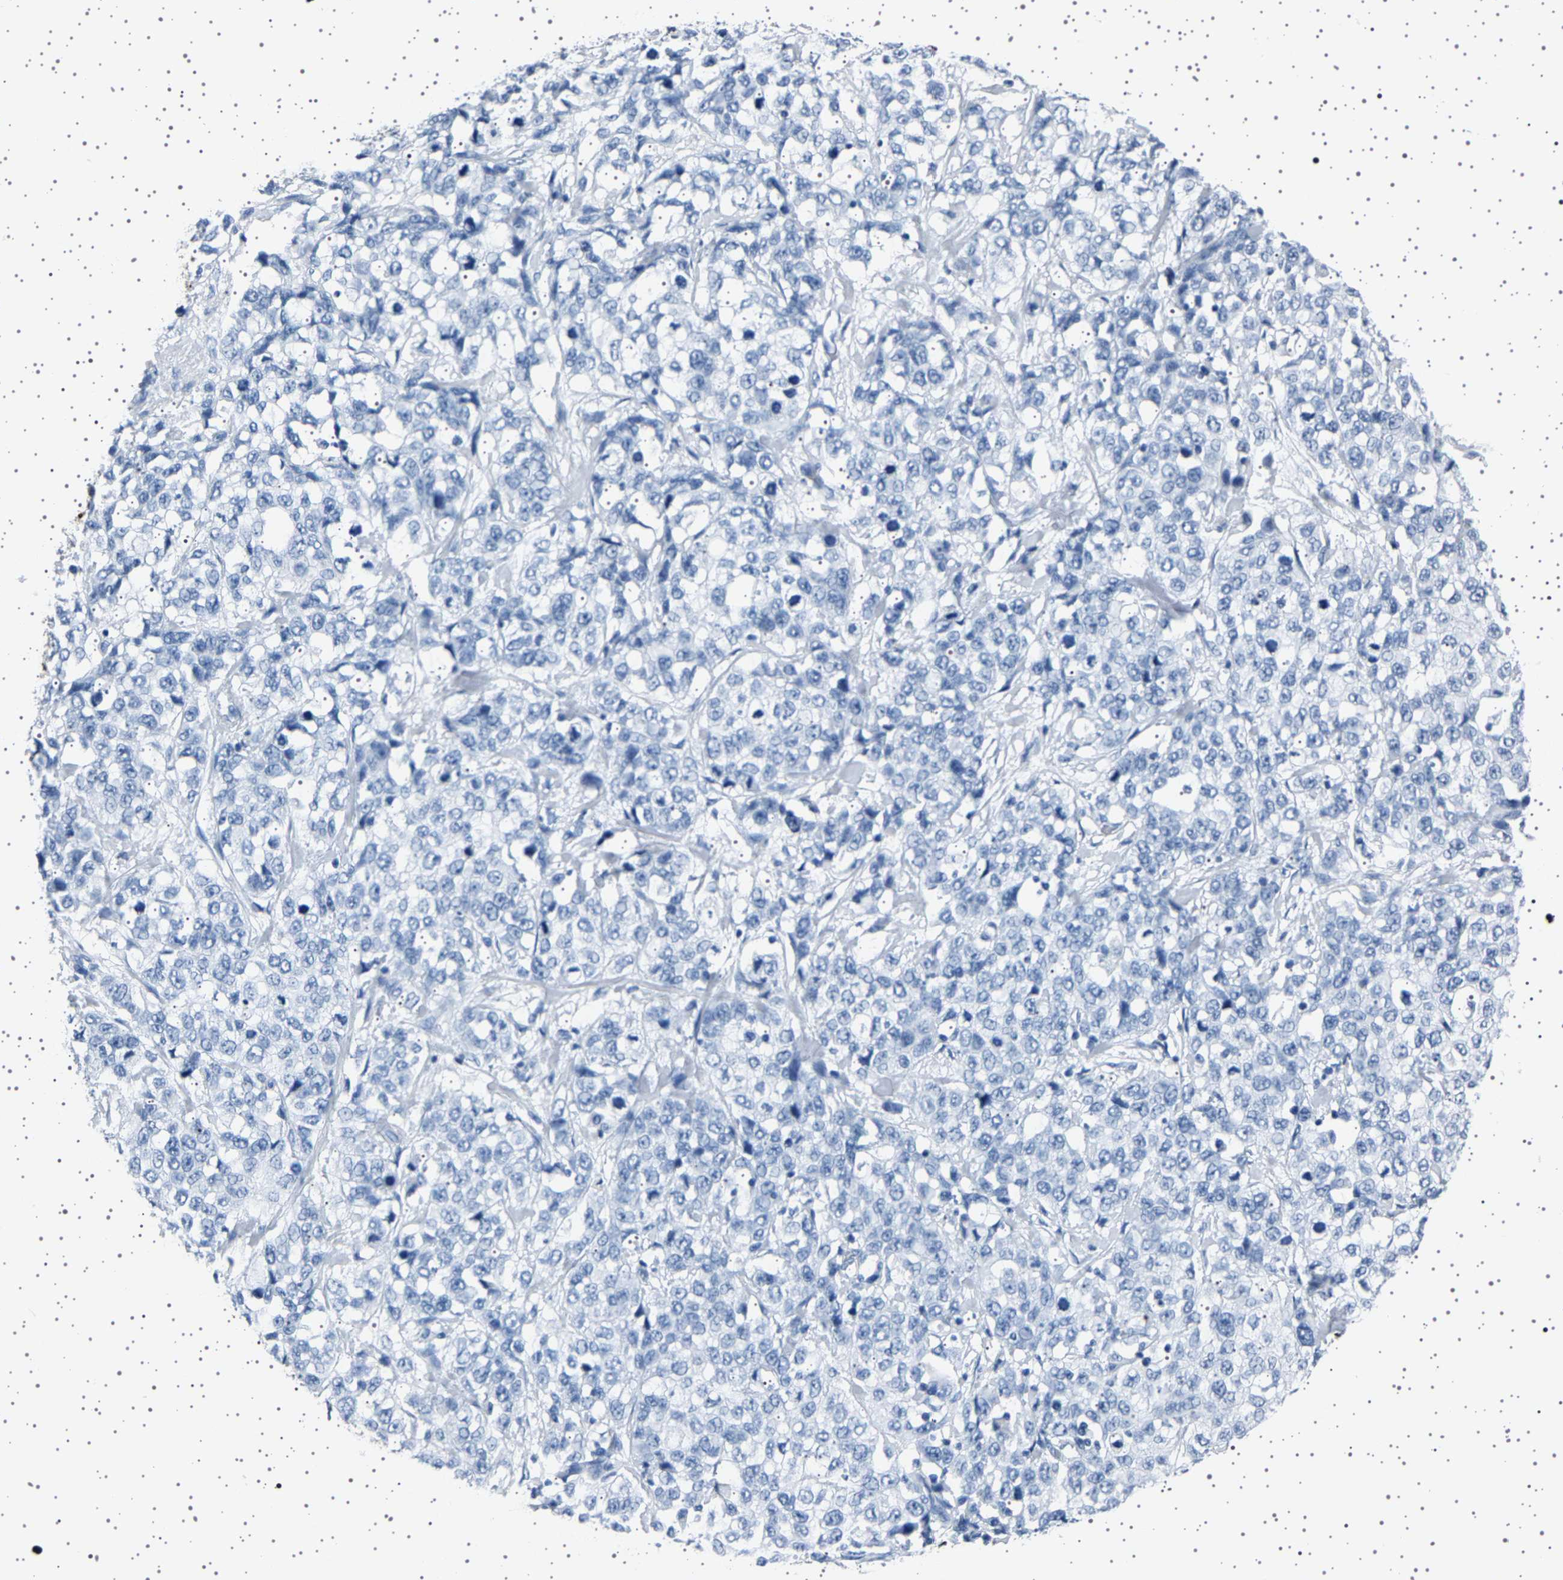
{"staining": {"intensity": "negative", "quantity": "none", "location": "none"}, "tissue": "stomach cancer", "cell_type": "Tumor cells", "image_type": "cancer", "snomed": [{"axis": "morphology", "description": "Normal tissue, NOS"}, {"axis": "morphology", "description": "Adenocarcinoma, NOS"}, {"axis": "topography", "description": "Stomach"}], "caption": "This is an IHC image of human stomach cancer. There is no expression in tumor cells.", "gene": "TFF3", "patient": {"sex": "male", "age": 48}}